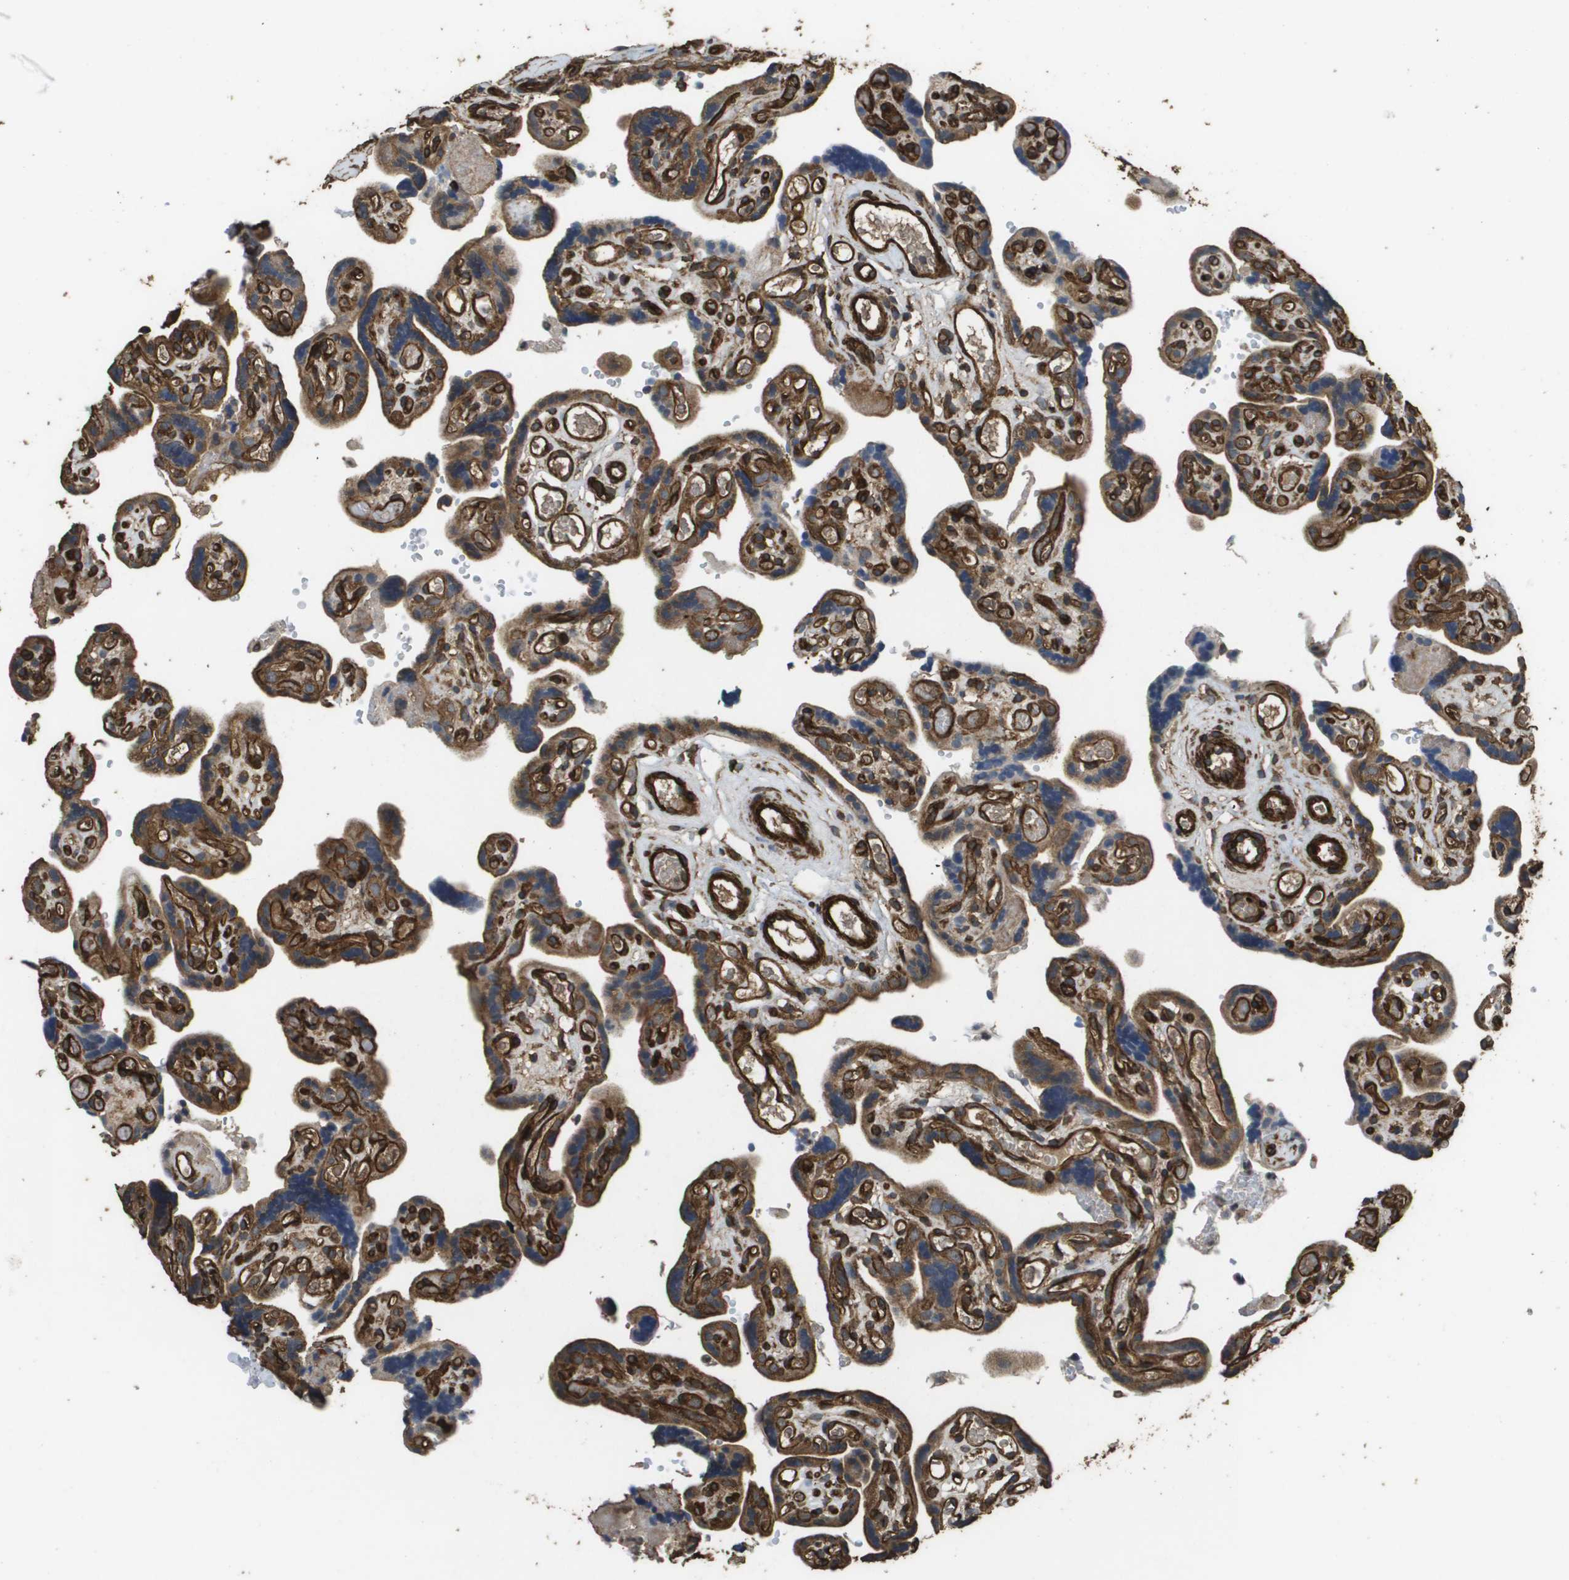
{"staining": {"intensity": "moderate", "quantity": ">75%", "location": "cytoplasmic/membranous"}, "tissue": "placenta", "cell_type": "Trophoblastic cells", "image_type": "normal", "snomed": [{"axis": "morphology", "description": "Normal tissue, NOS"}, {"axis": "topography", "description": "Placenta"}], "caption": "The immunohistochemical stain shows moderate cytoplasmic/membranous positivity in trophoblastic cells of normal placenta. (brown staining indicates protein expression, while blue staining denotes nuclei).", "gene": "AAMP", "patient": {"sex": "female", "age": 30}}